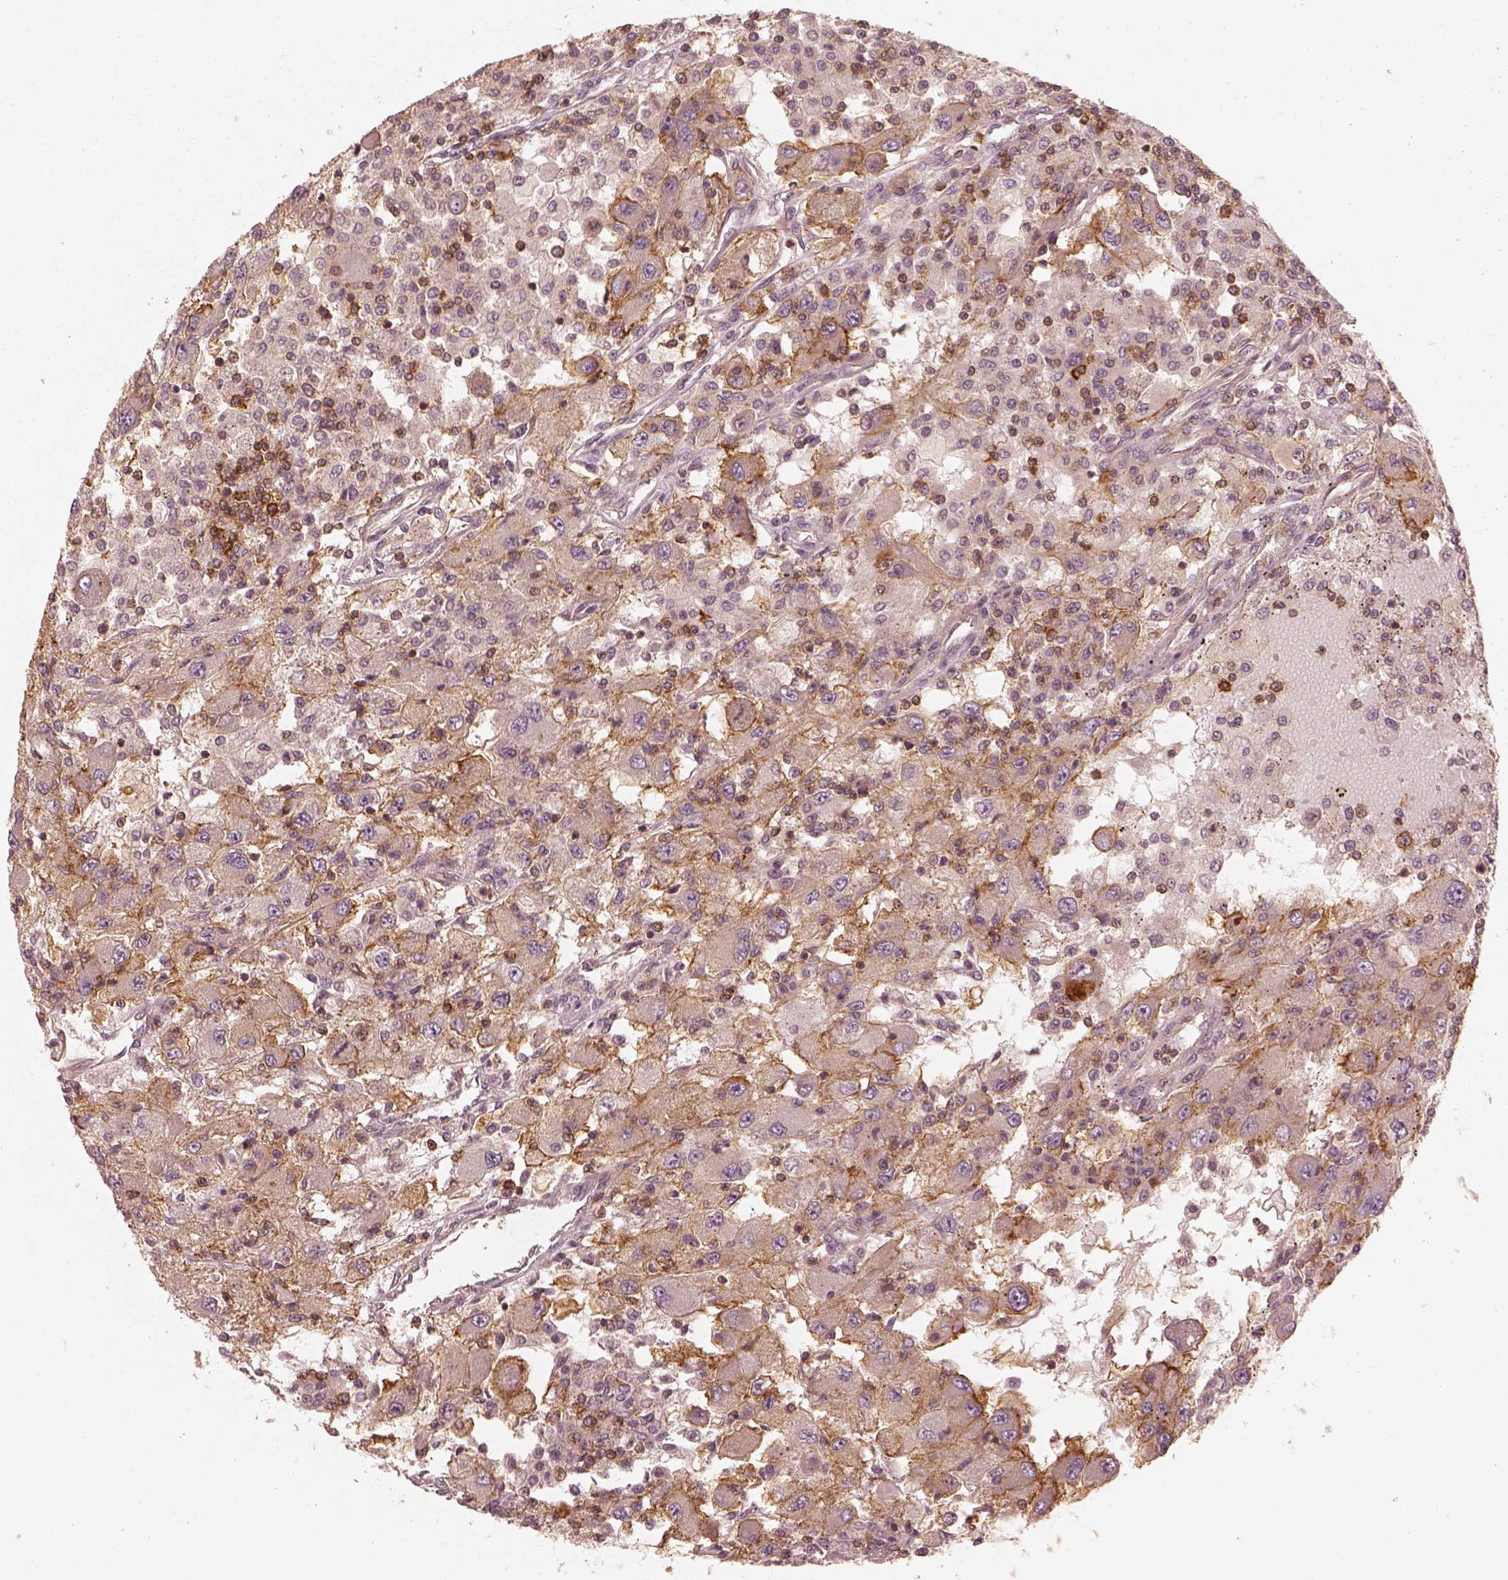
{"staining": {"intensity": "strong", "quantity": ">75%", "location": "cytoplasmic/membranous"}, "tissue": "renal cancer", "cell_type": "Tumor cells", "image_type": "cancer", "snomed": [{"axis": "morphology", "description": "Adenocarcinoma, NOS"}, {"axis": "topography", "description": "Kidney"}], "caption": "Strong cytoplasmic/membranous protein expression is seen in approximately >75% of tumor cells in renal cancer (adenocarcinoma).", "gene": "FAM107B", "patient": {"sex": "female", "age": 67}}